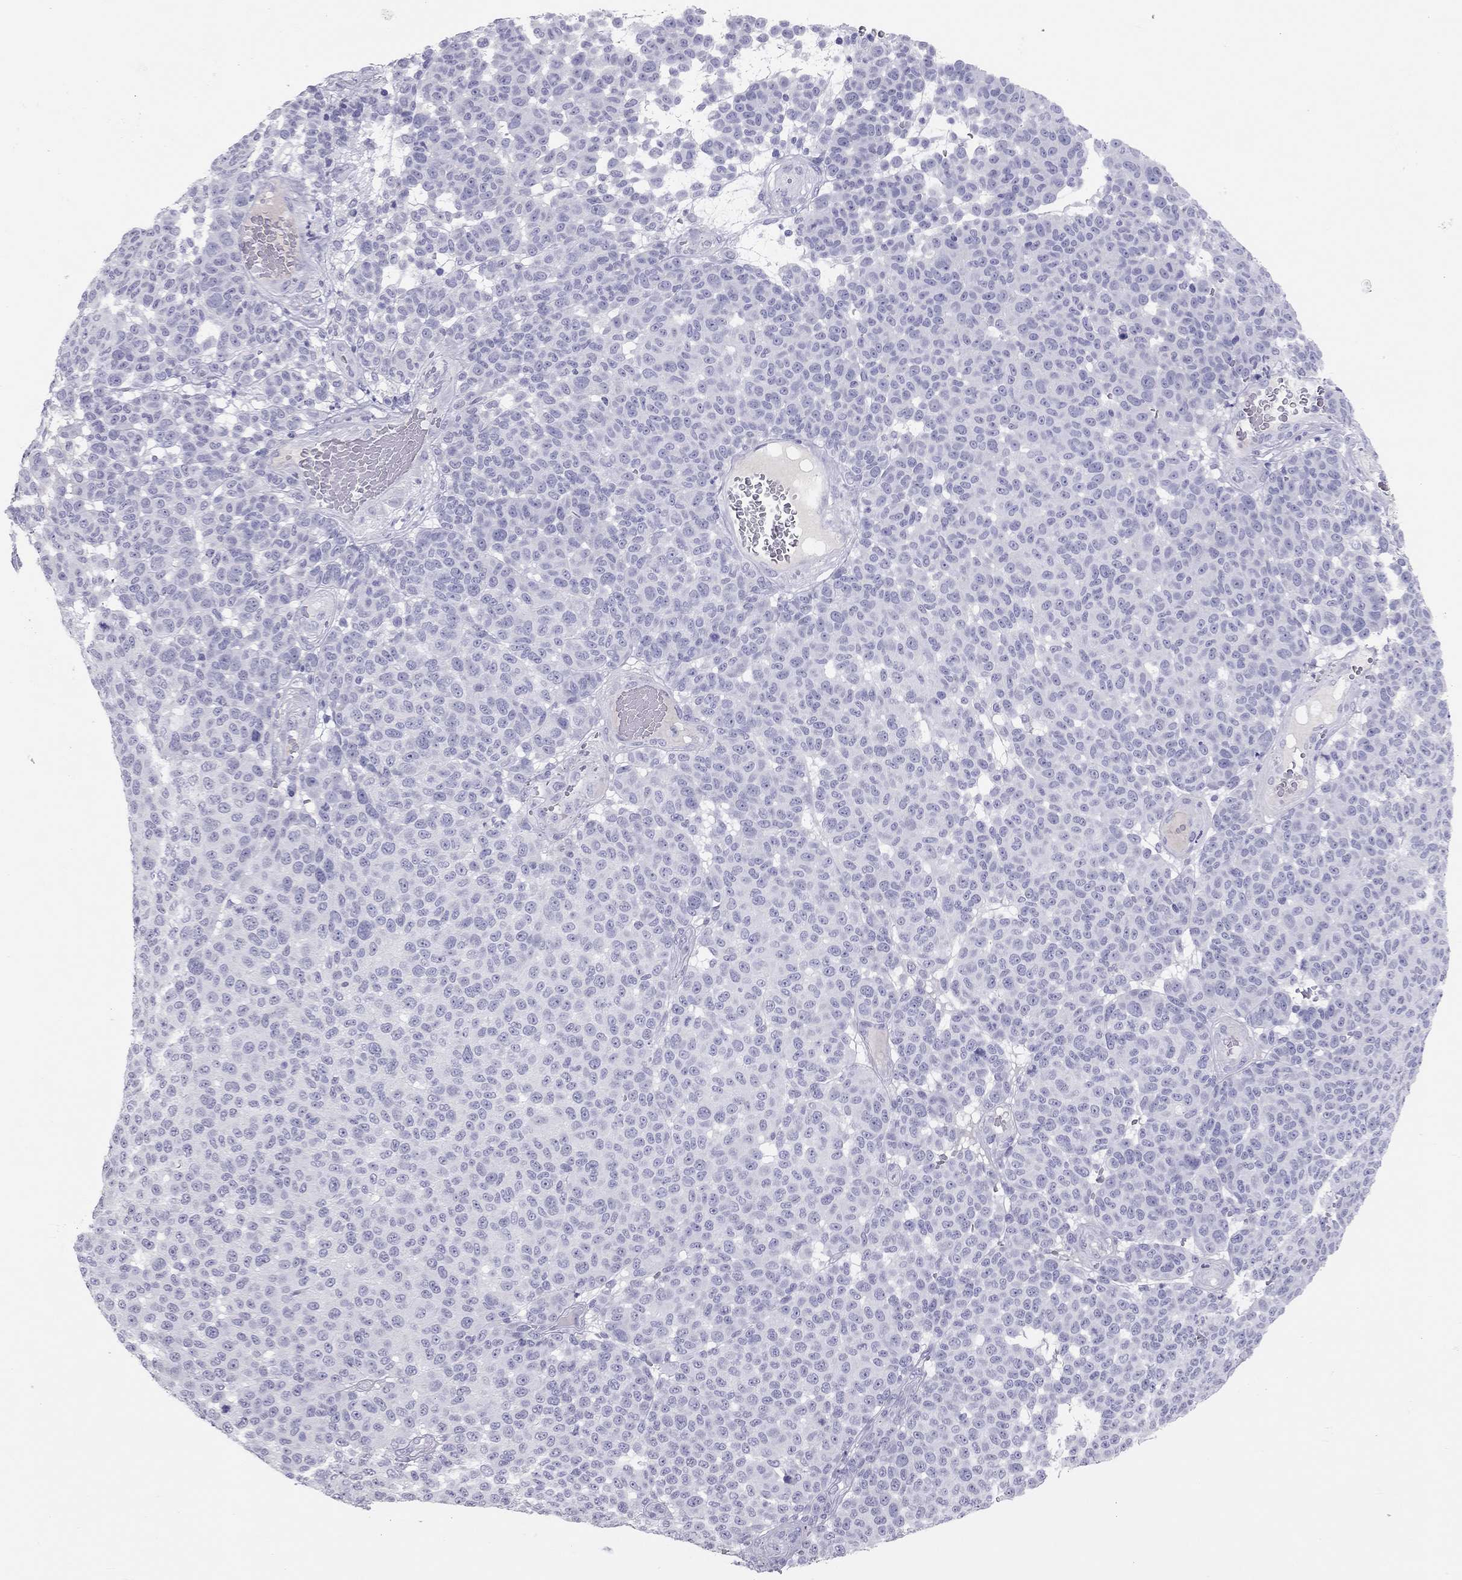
{"staining": {"intensity": "negative", "quantity": "none", "location": "none"}, "tissue": "melanoma", "cell_type": "Tumor cells", "image_type": "cancer", "snomed": [{"axis": "morphology", "description": "Malignant melanoma, NOS"}, {"axis": "topography", "description": "Skin"}], "caption": "This is an IHC histopathology image of human melanoma. There is no positivity in tumor cells.", "gene": "KLRG1", "patient": {"sex": "male", "age": 59}}